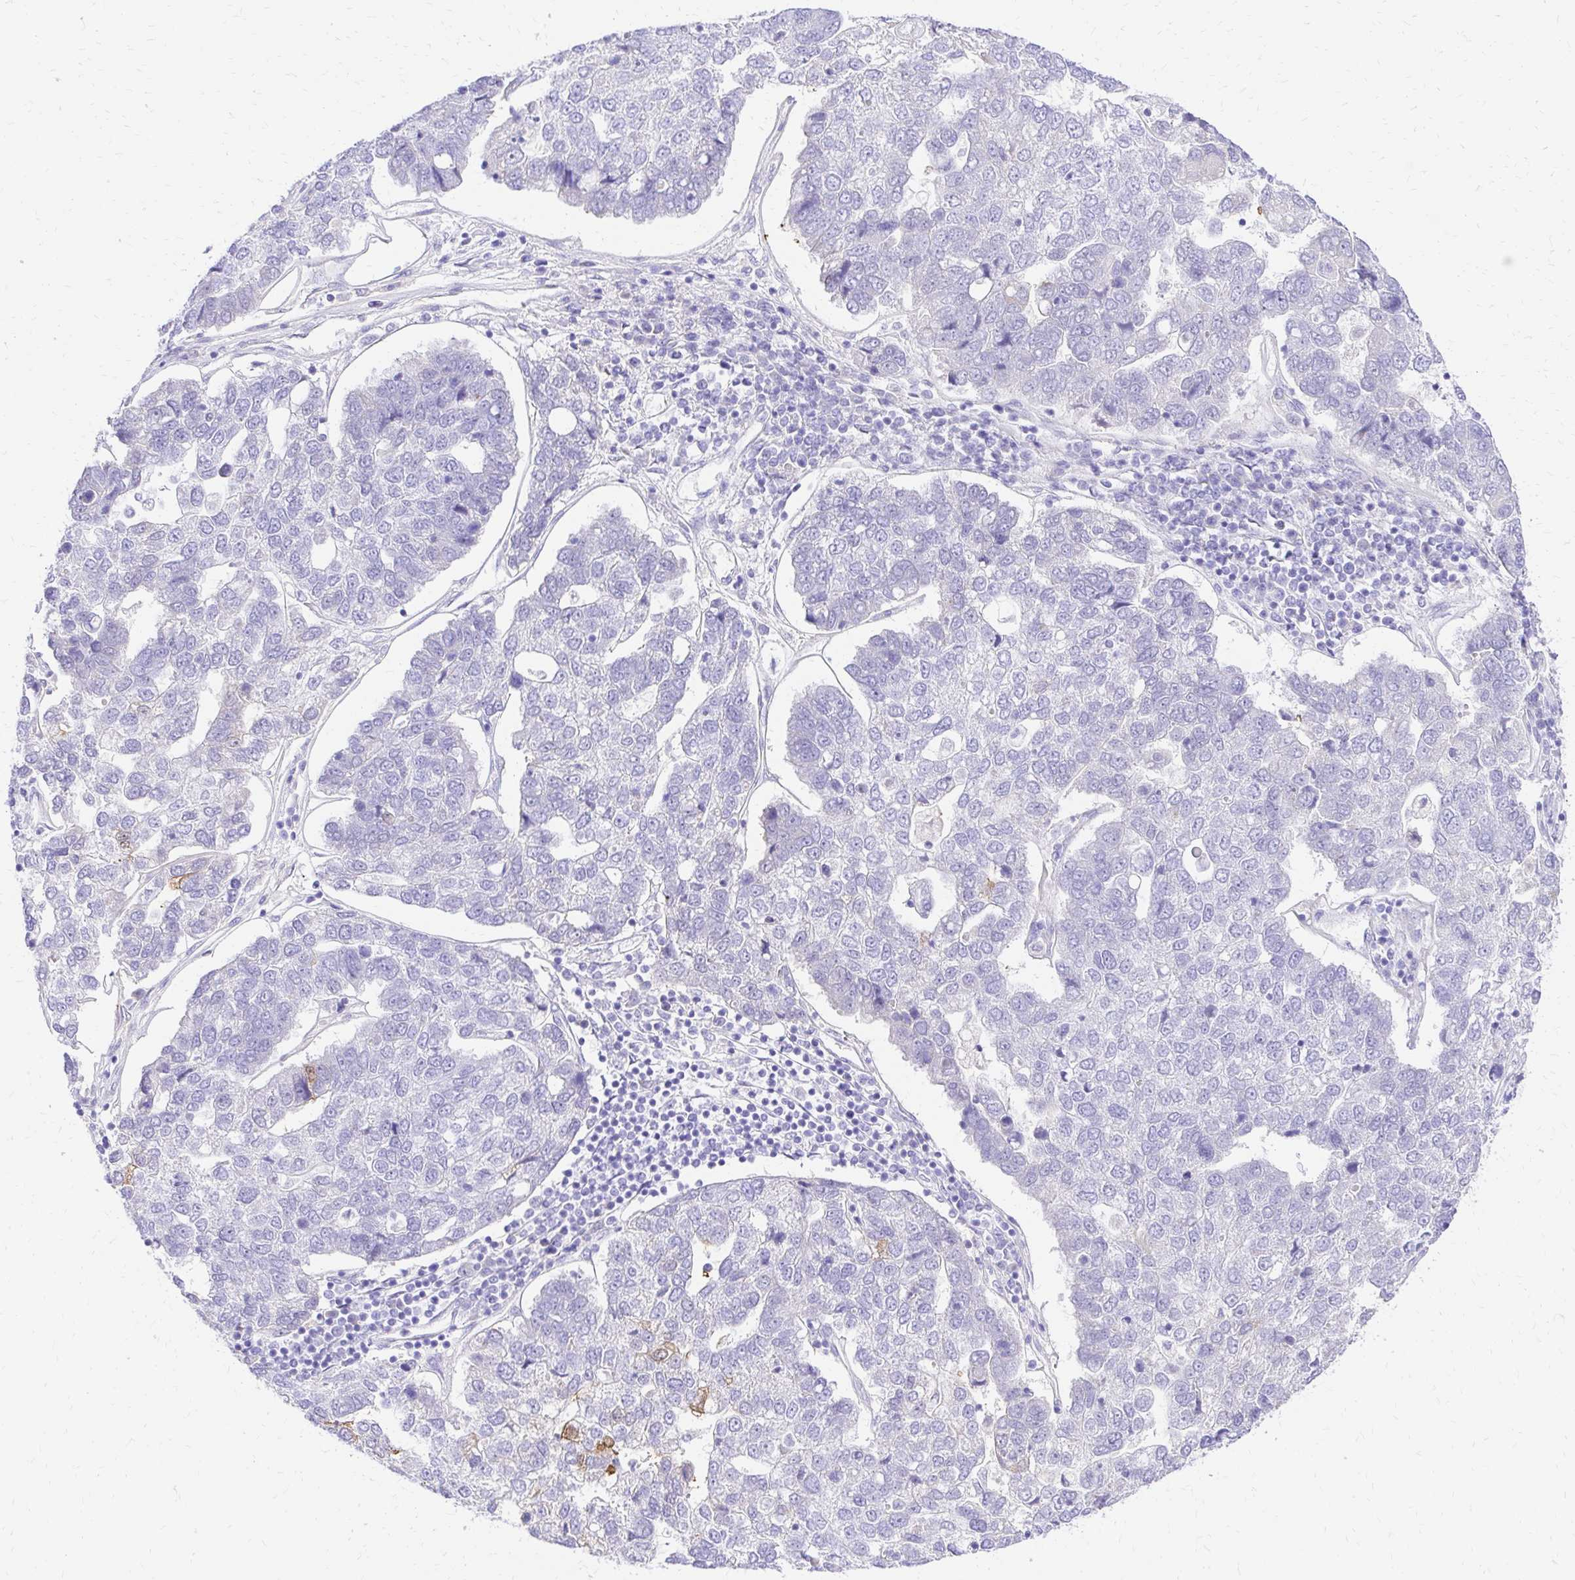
{"staining": {"intensity": "negative", "quantity": "none", "location": "none"}, "tissue": "pancreatic cancer", "cell_type": "Tumor cells", "image_type": "cancer", "snomed": [{"axis": "morphology", "description": "Adenocarcinoma, NOS"}, {"axis": "topography", "description": "Pancreas"}], "caption": "Histopathology image shows no protein expression in tumor cells of adenocarcinoma (pancreatic) tissue.", "gene": "S100G", "patient": {"sex": "female", "age": 61}}